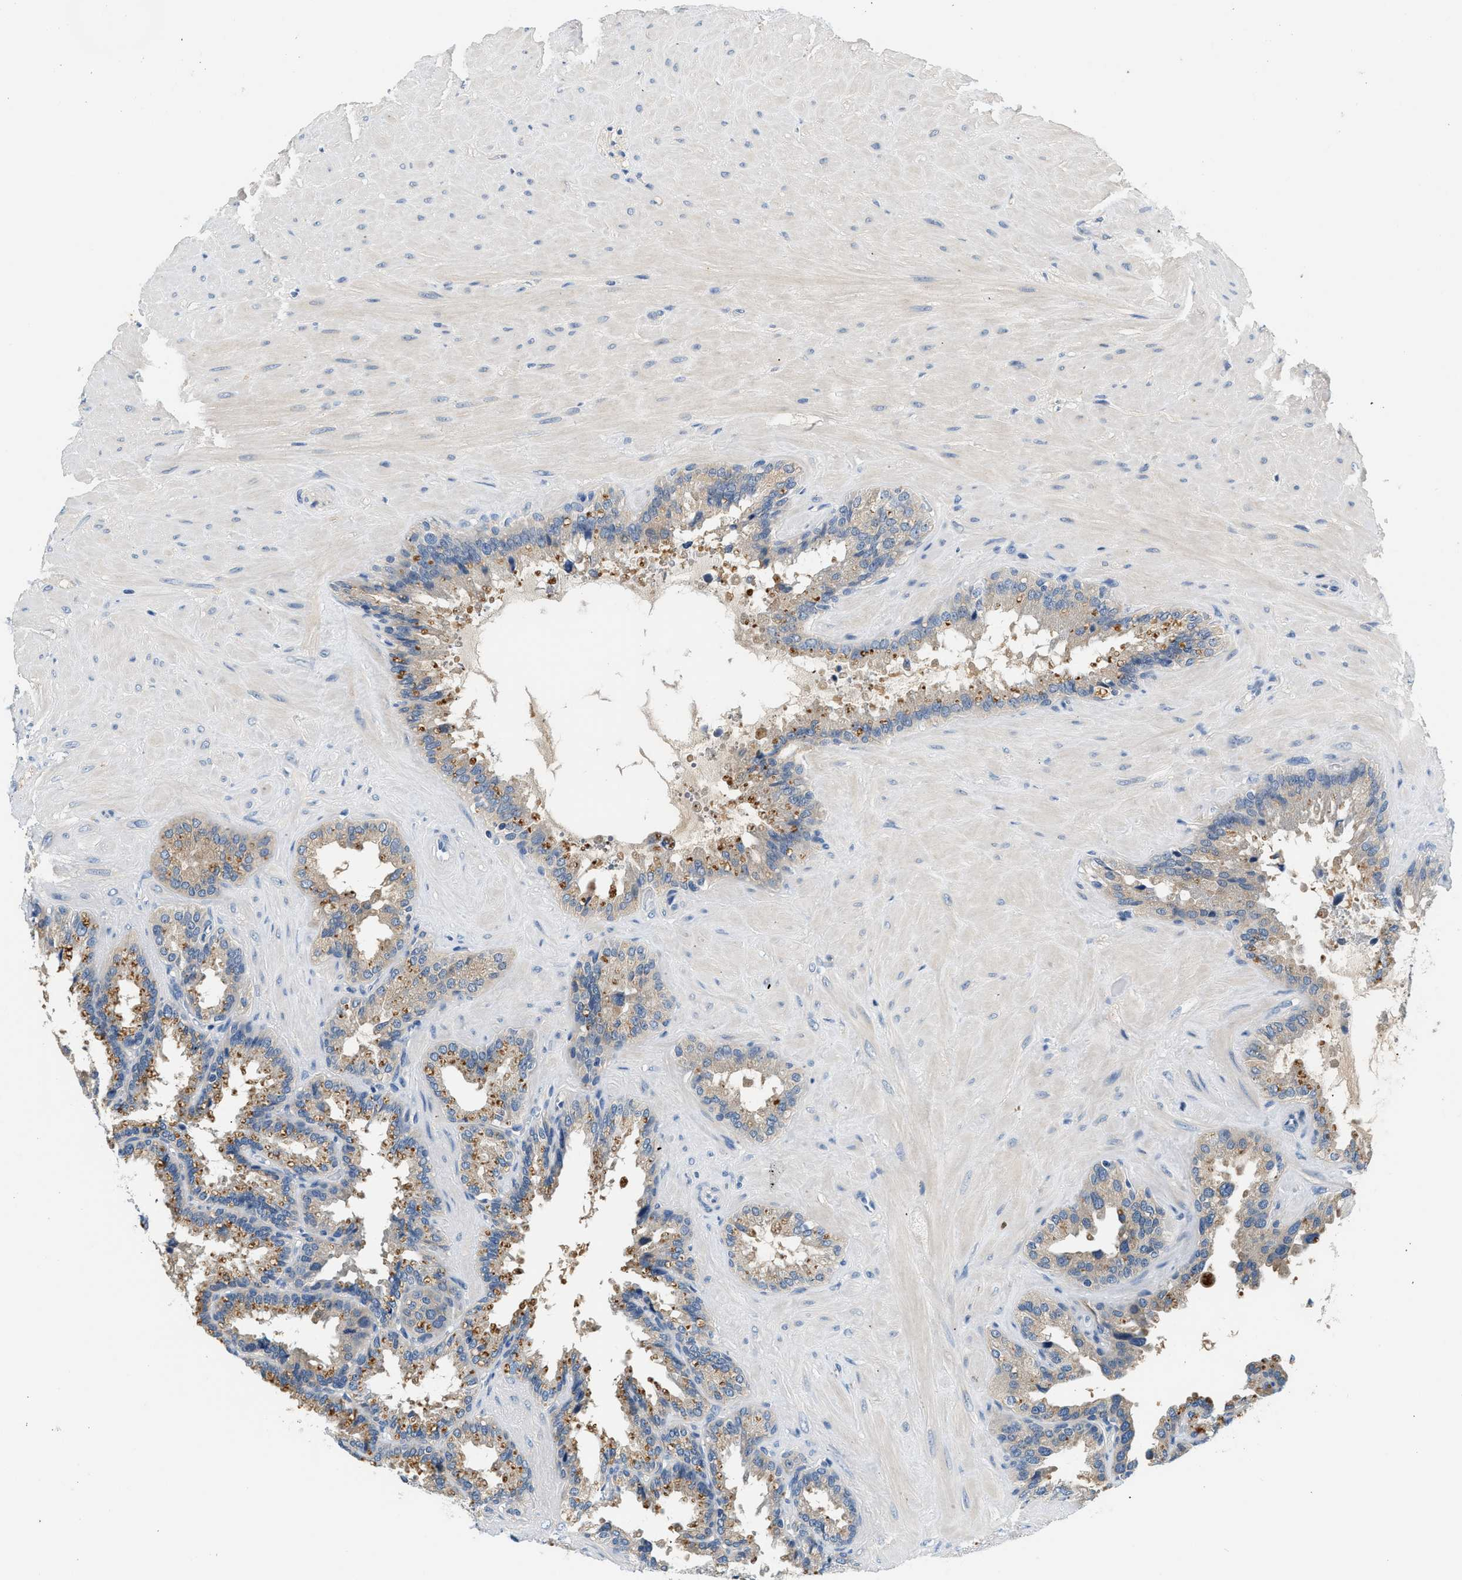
{"staining": {"intensity": "moderate", "quantity": "<25%", "location": "cytoplasmic/membranous"}, "tissue": "seminal vesicle", "cell_type": "Glandular cells", "image_type": "normal", "snomed": [{"axis": "morphology", "description": "Normal tissue, NOS"}, {"axis": "topography", "description": "Seminal veicle"}], "caption": "This is an image of immunohistochemistry staining of normal seminal vesicle, which shows moderate expression in the cytoplasmic/membranous of glandular cells.", "gene": "SLC35E1", "patient": {"sex": "male", "age": 46}}